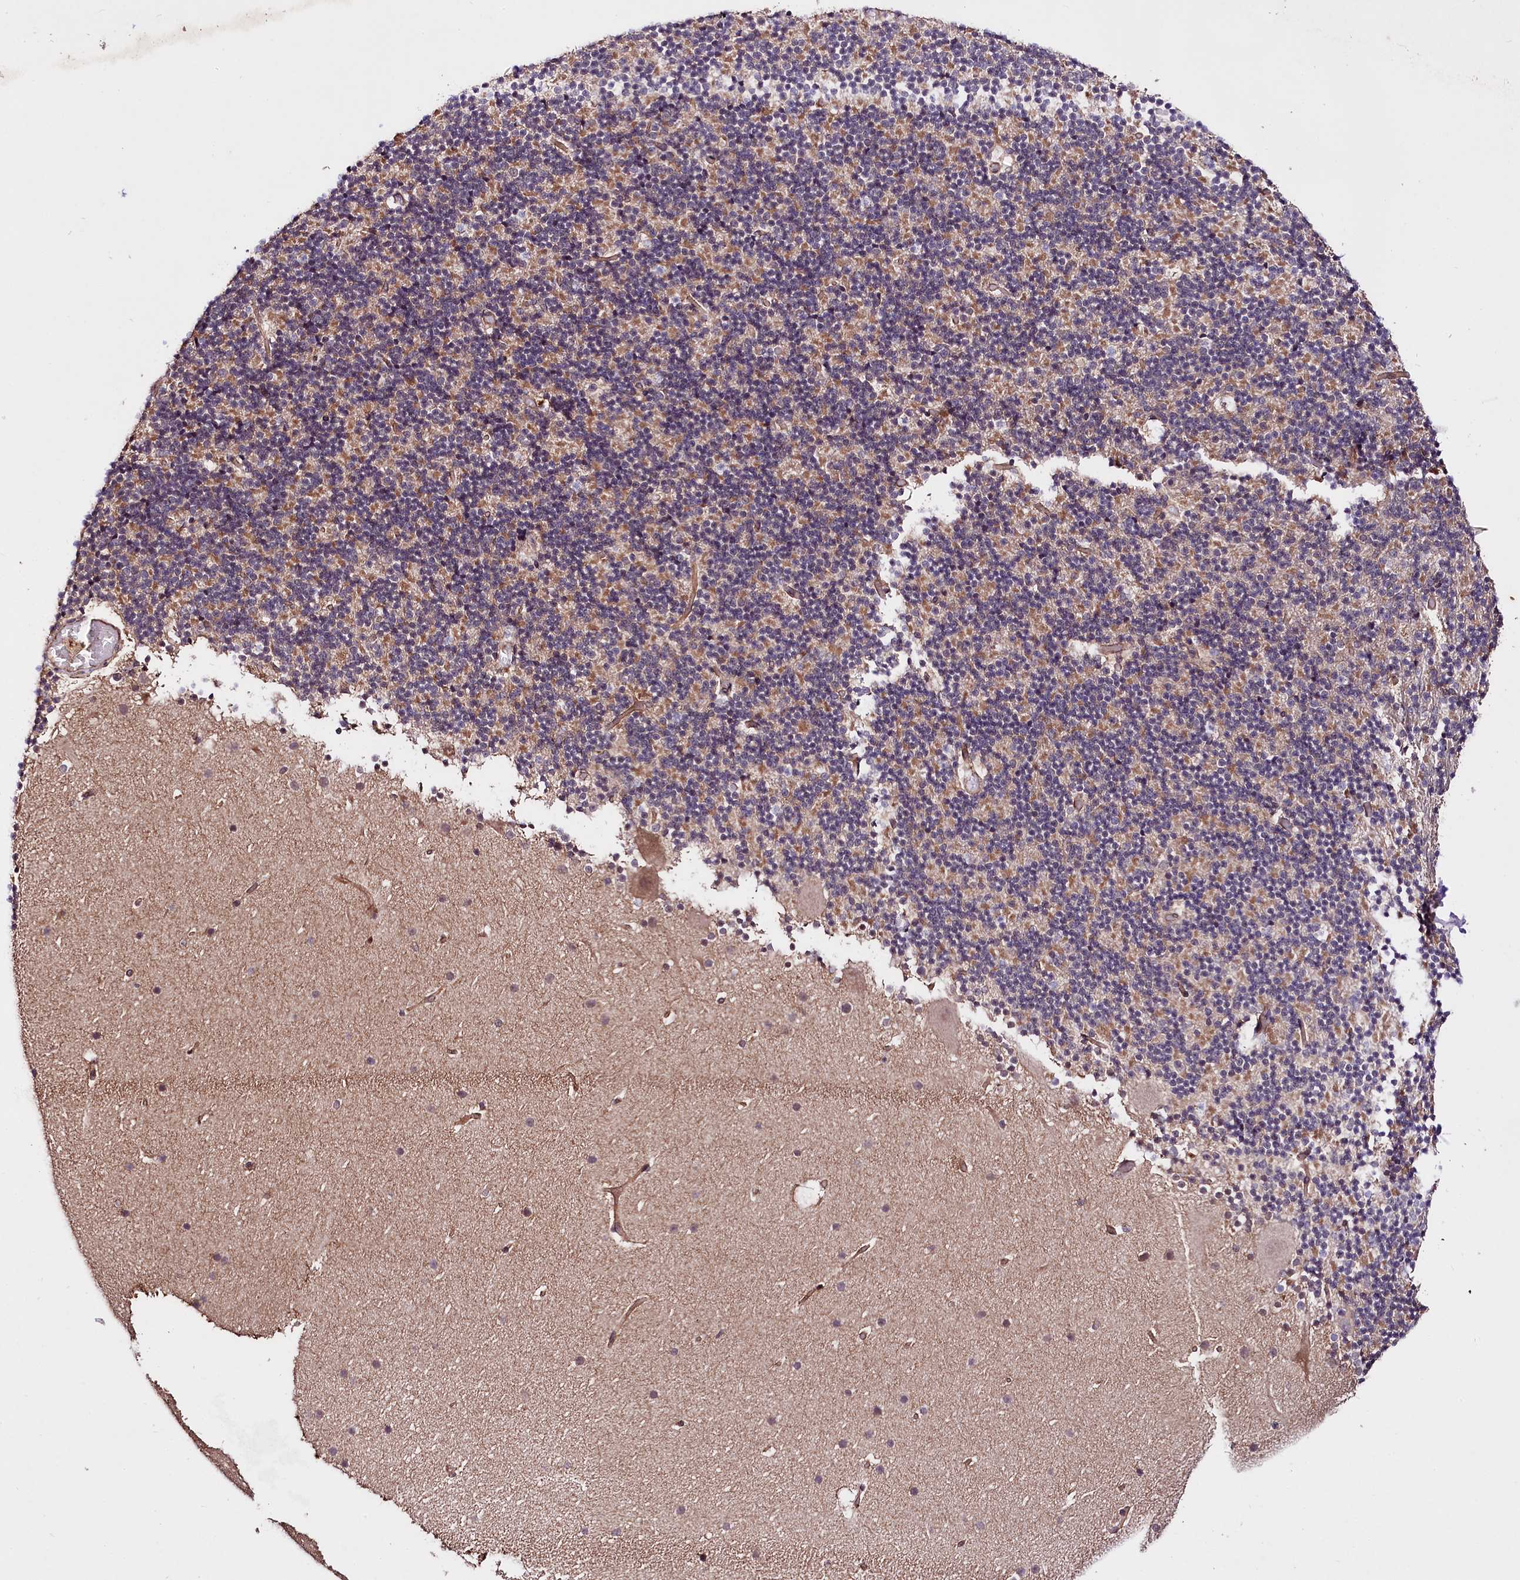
{"staining": {"intensity": "moderate", "quantity": ">75%", "location": "cytoplasmic/membranous"}, "tissue": "cerebellum", "cell_type": "Cells in granular layer", "image_type": "normal", "snomed": [{"axis": "morphology", "description": "Normal tissue, NOS"}, {"axis": "topography", "description": "Cerebellum"}], "caption": "IHC image of benign cerebellum stained for a protein (brown), which exhibits medium levels of moderate cytoplasmic/membranous expression in about >75% of cells in granular layer.", "gene": "TAFAZZIN", "patient": {"sex": "male", "age": 57}}